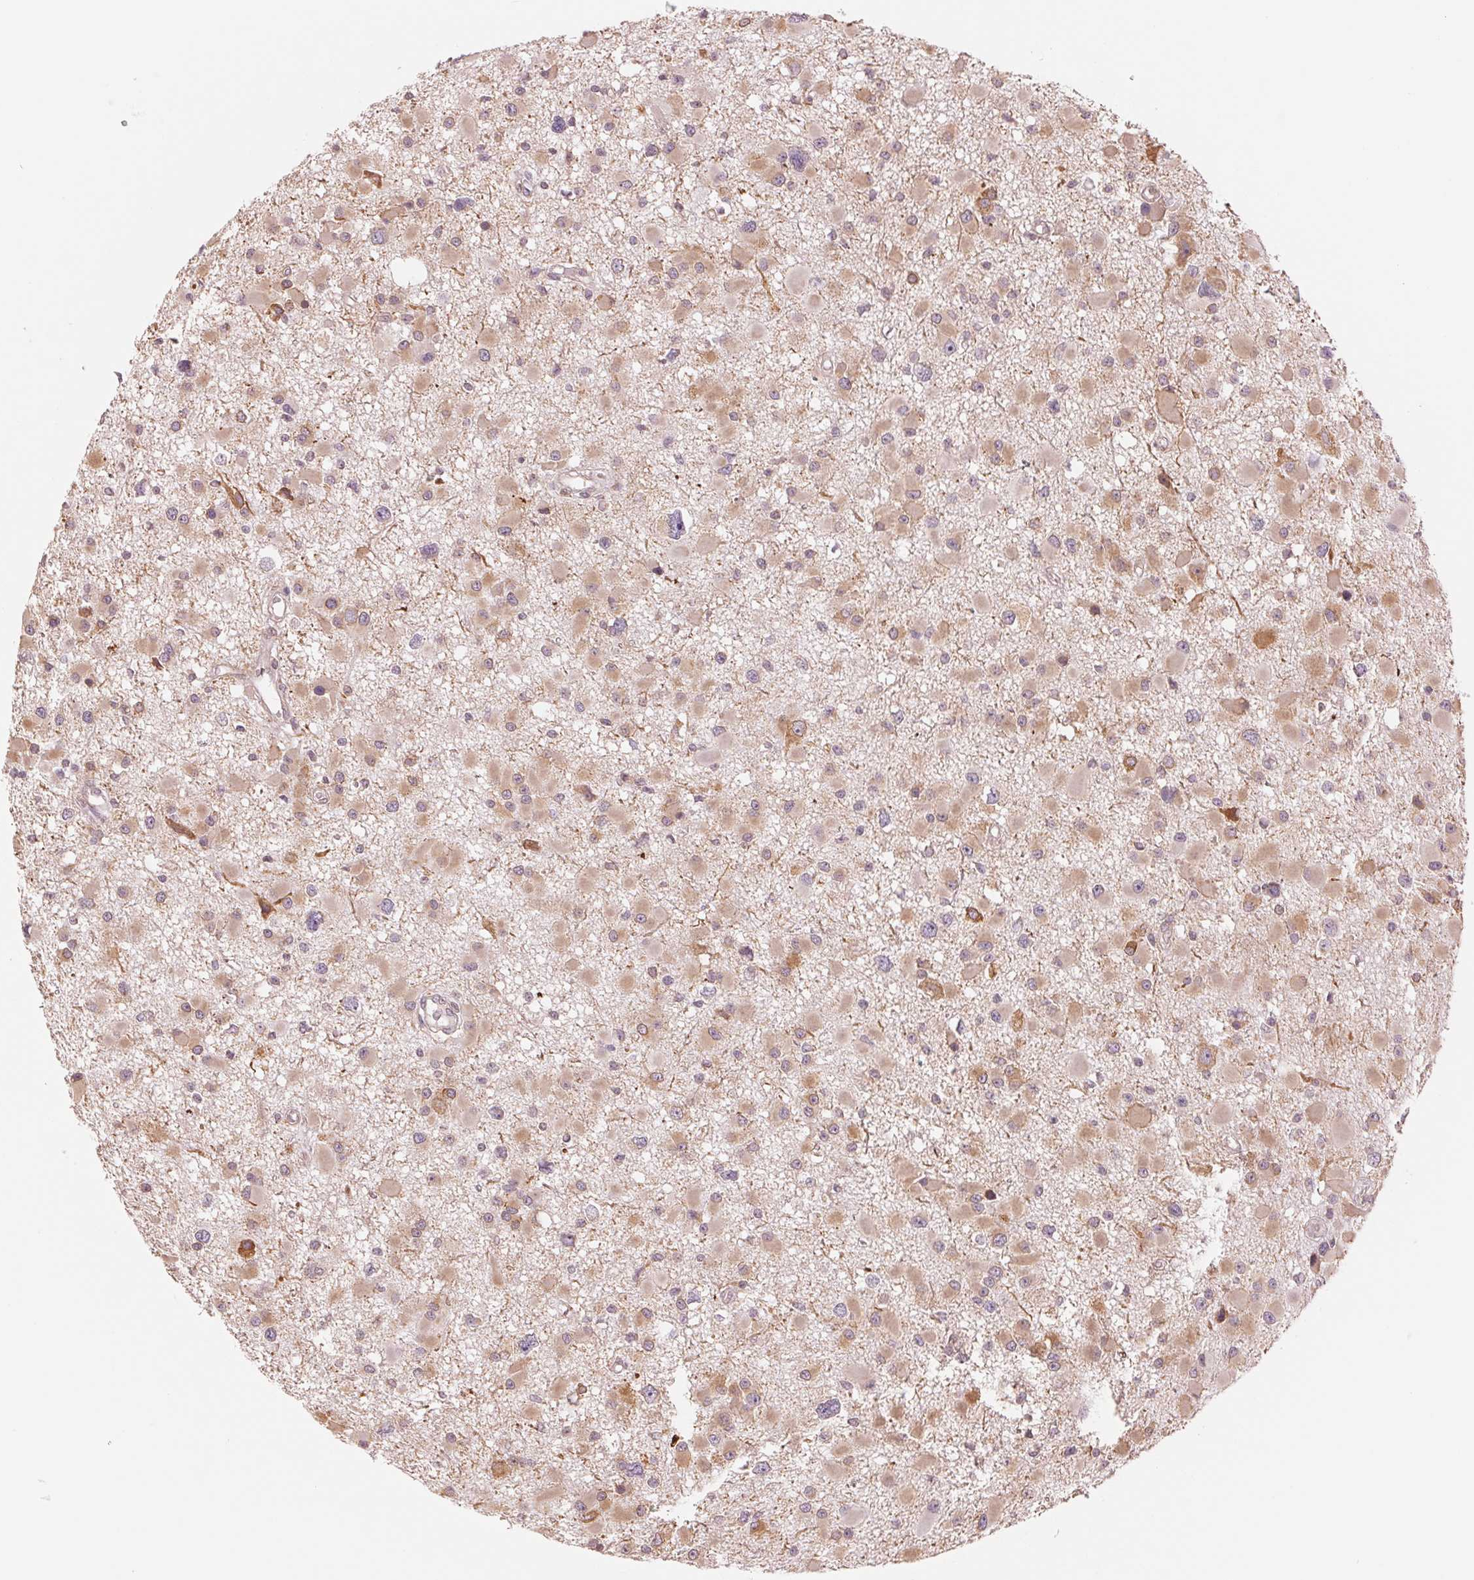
{"staining": {"intensity": "weak", "quantity": "25%-75%", "location": "cytoplasmic/membranous"}, "tissue": "glioma", "cell_type": "Tumor cells", "image_type": "cancer", "snomed": [{"axis": "morphology", "description": "Glioma, malignant, High grade"}, {"axis": "topography", "description": "Brain"}], "caption": "Immunohistochemistry photomicrograph of neoplastic tissue: glioma stained using immunohistochemistry (IHC) shows low levels of weak protein expression localized specifically in the cytoplasmic/membranous of tumor cells, appearing as a cytoplasmic/membranous brown color.", "gene": "TECR", "patient": {"sex": "male", "age": 54}}